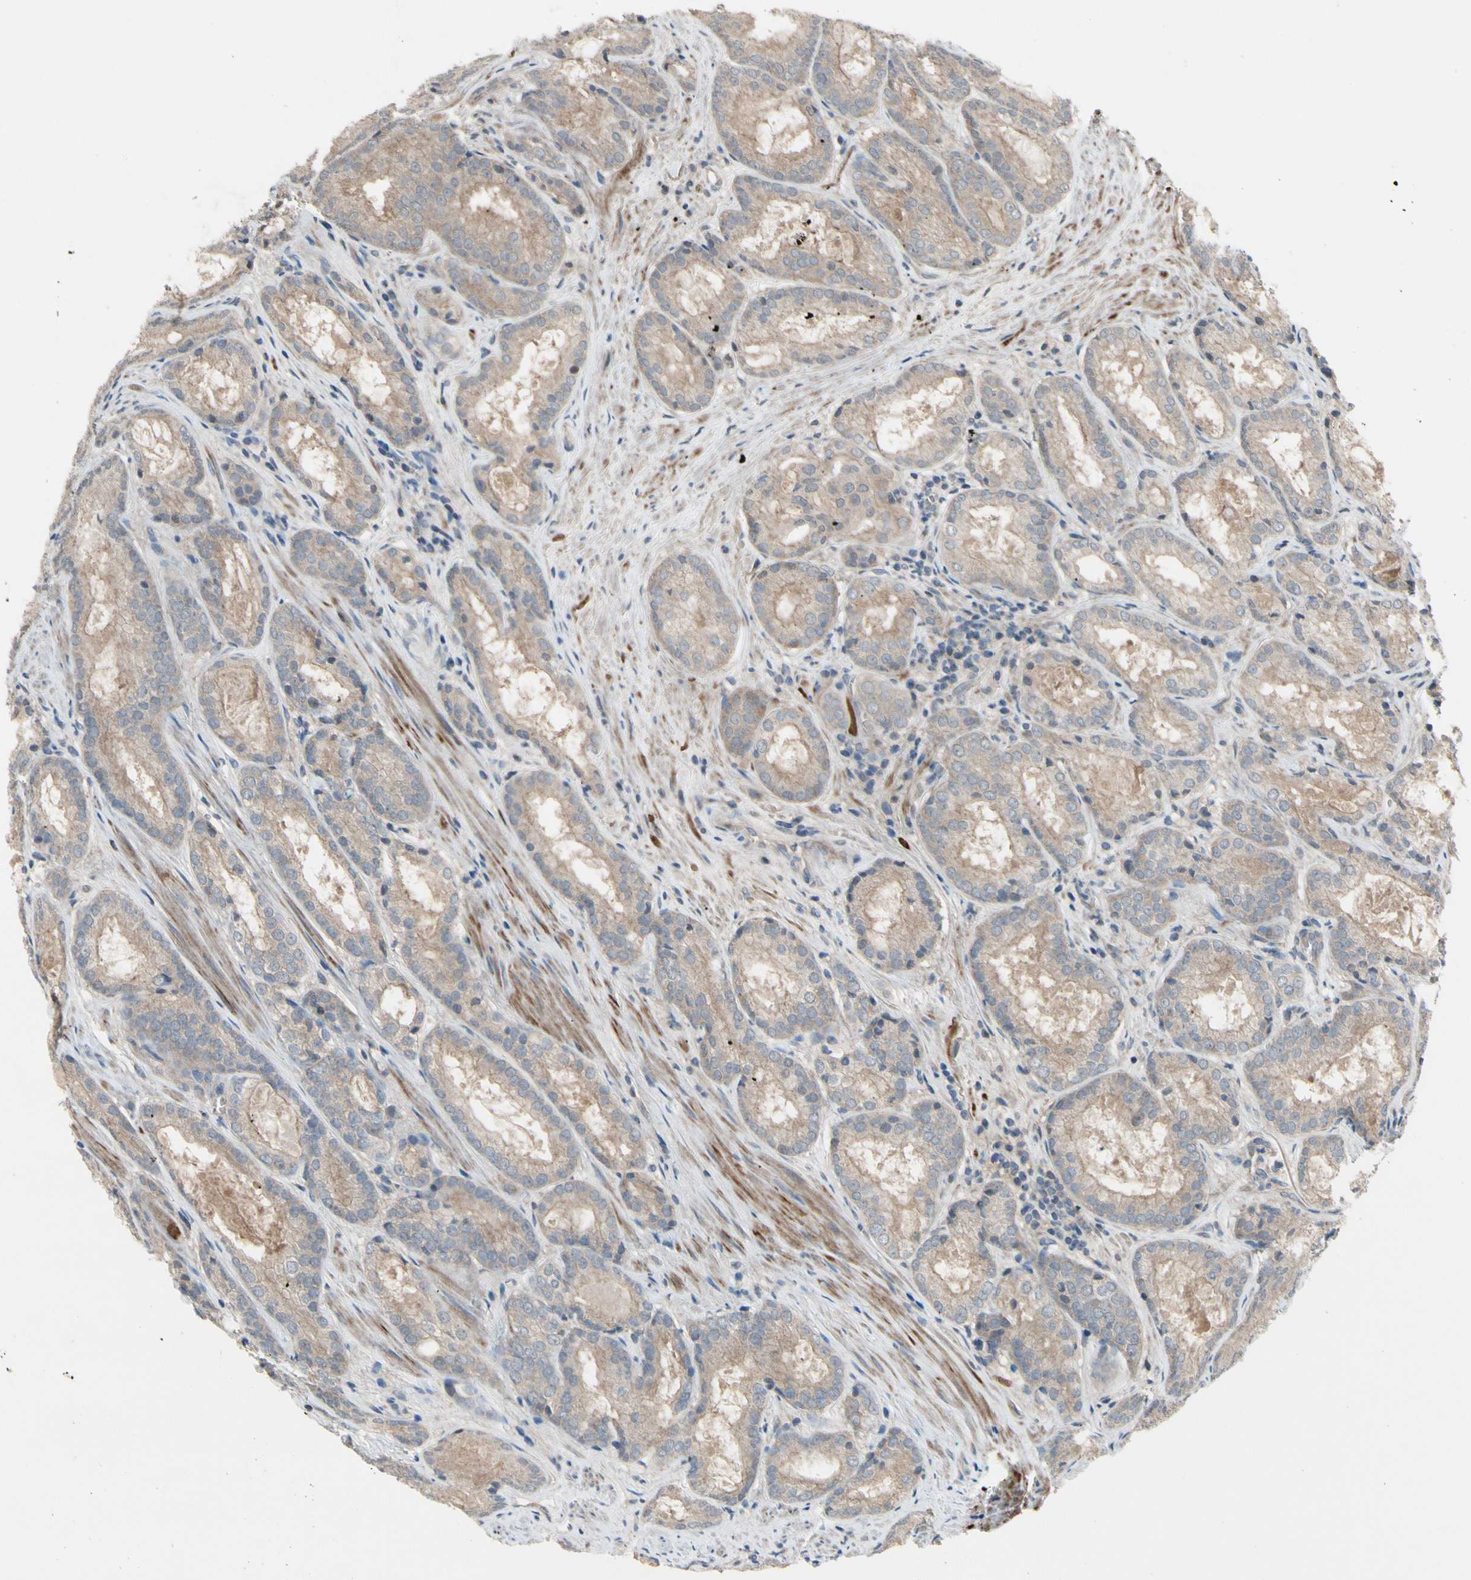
{"staining": {"intensity": "weak", "quantity": ">75%", "location": "cytoplasmic/membranous"}, "tissue": "prostate cancer", "cell_type": "Tumor cells", "image_type": "cancer", "snomed": [{"axis": "morphology", "description": "Adenocarcinoma, Low grade"}, {"axis": "topography", "description": "Prostate"}], "caption": "Prostate cancer tissue reveals weak cytoplasmic/membranous staining in about >75% of tumor cells, visualized by immunohistochemistry.", "gene": "ICAM5", "patient": {"sex": "male", "age": 64}}